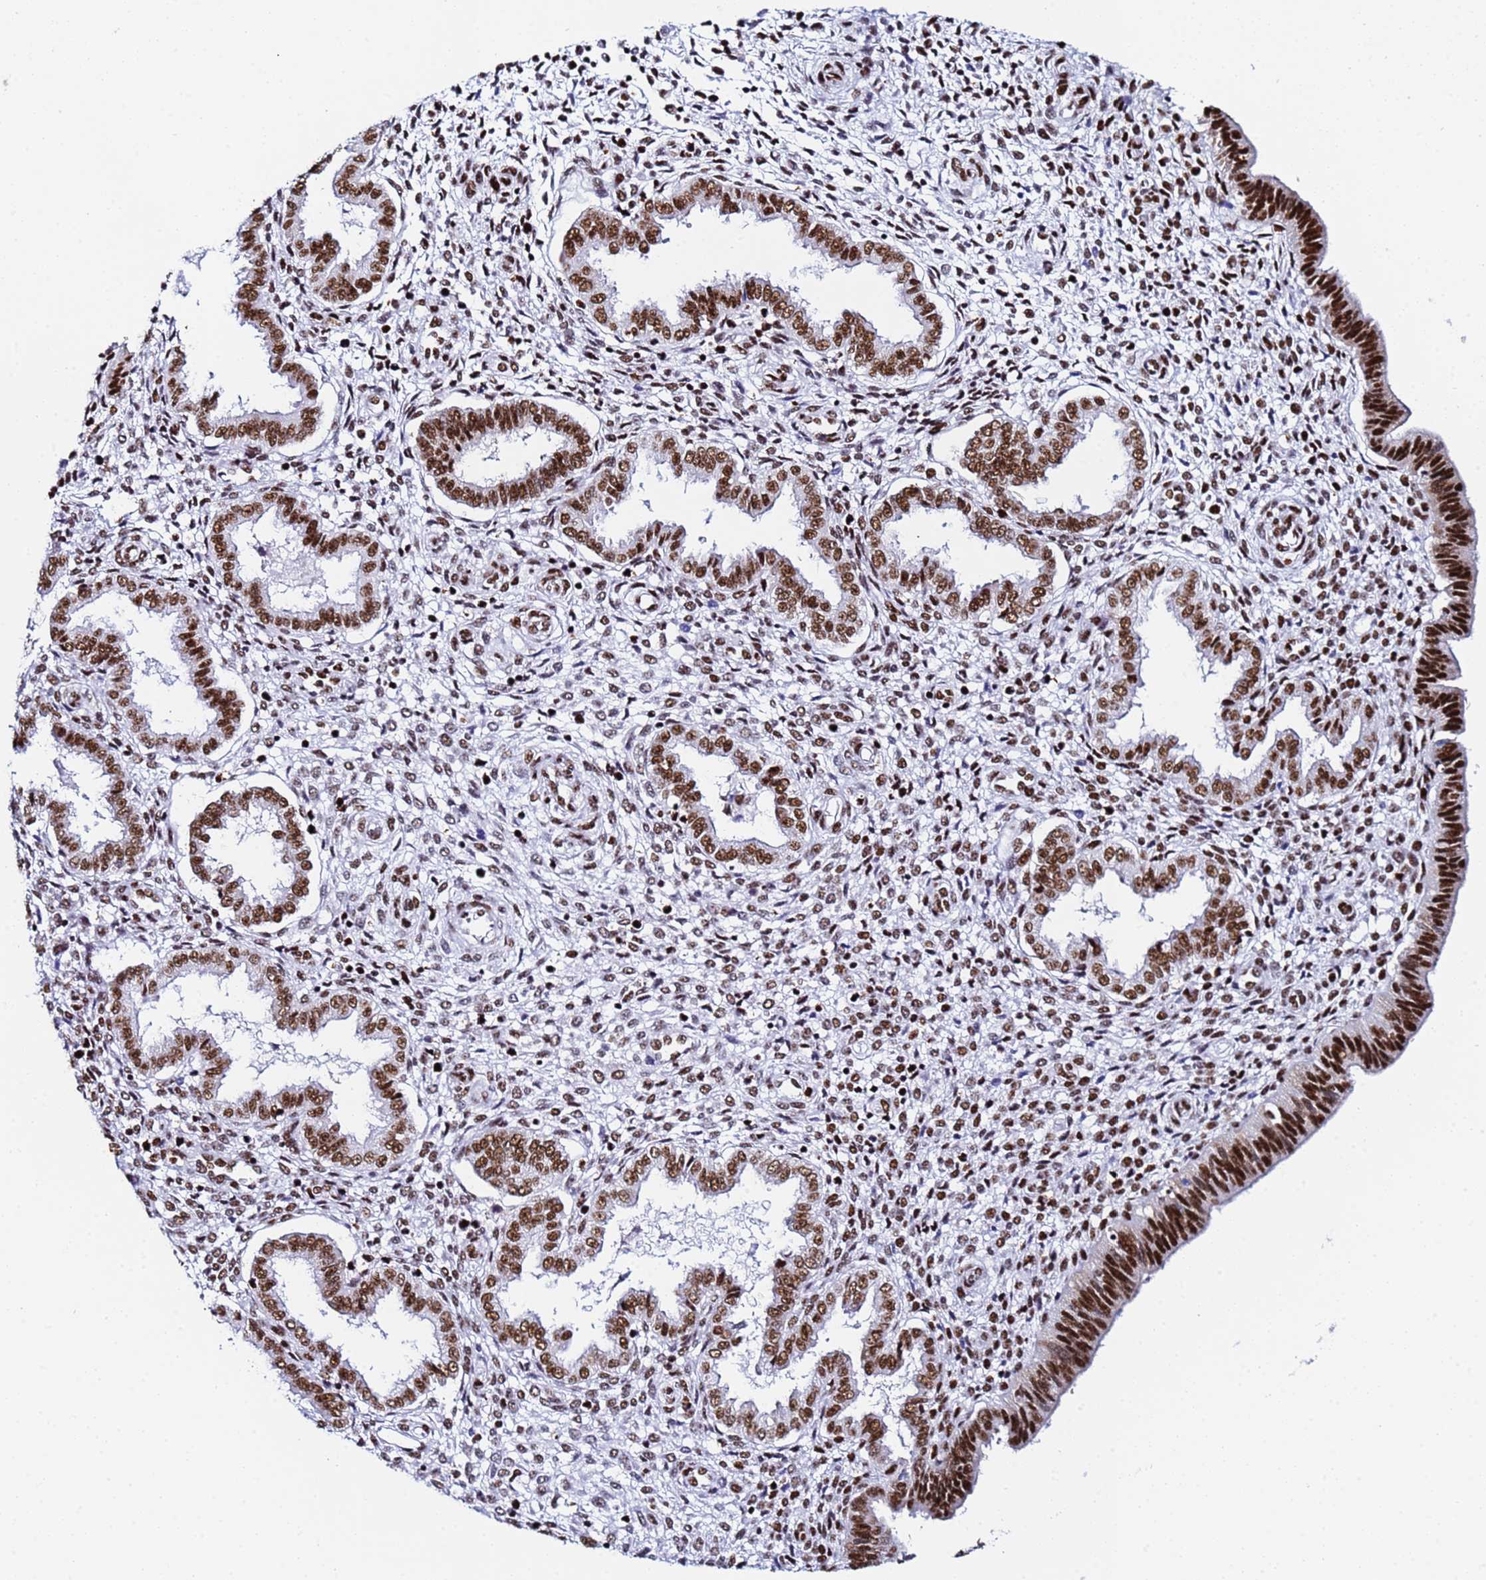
{"staining": {"intensity": "moderate", "quantity": ">75%", "location": "nuclear"}, "tissue": "endometrium", "cell_type": "Cells in endometrial stroma", "image_type": "normal", "snomed": [{"axis": "morphology", "description": "Normal tissue, NOS"}, {"axis": "topography", "description": "Endometrium"}], "caption": "Human endometrium stained with a brown dye displays moderate nuclear positive positivity in approximately >75% of cells in endometrial stroma.", "gene": "SNRPA1", "patient": {"sex": "female", "age": 24}}